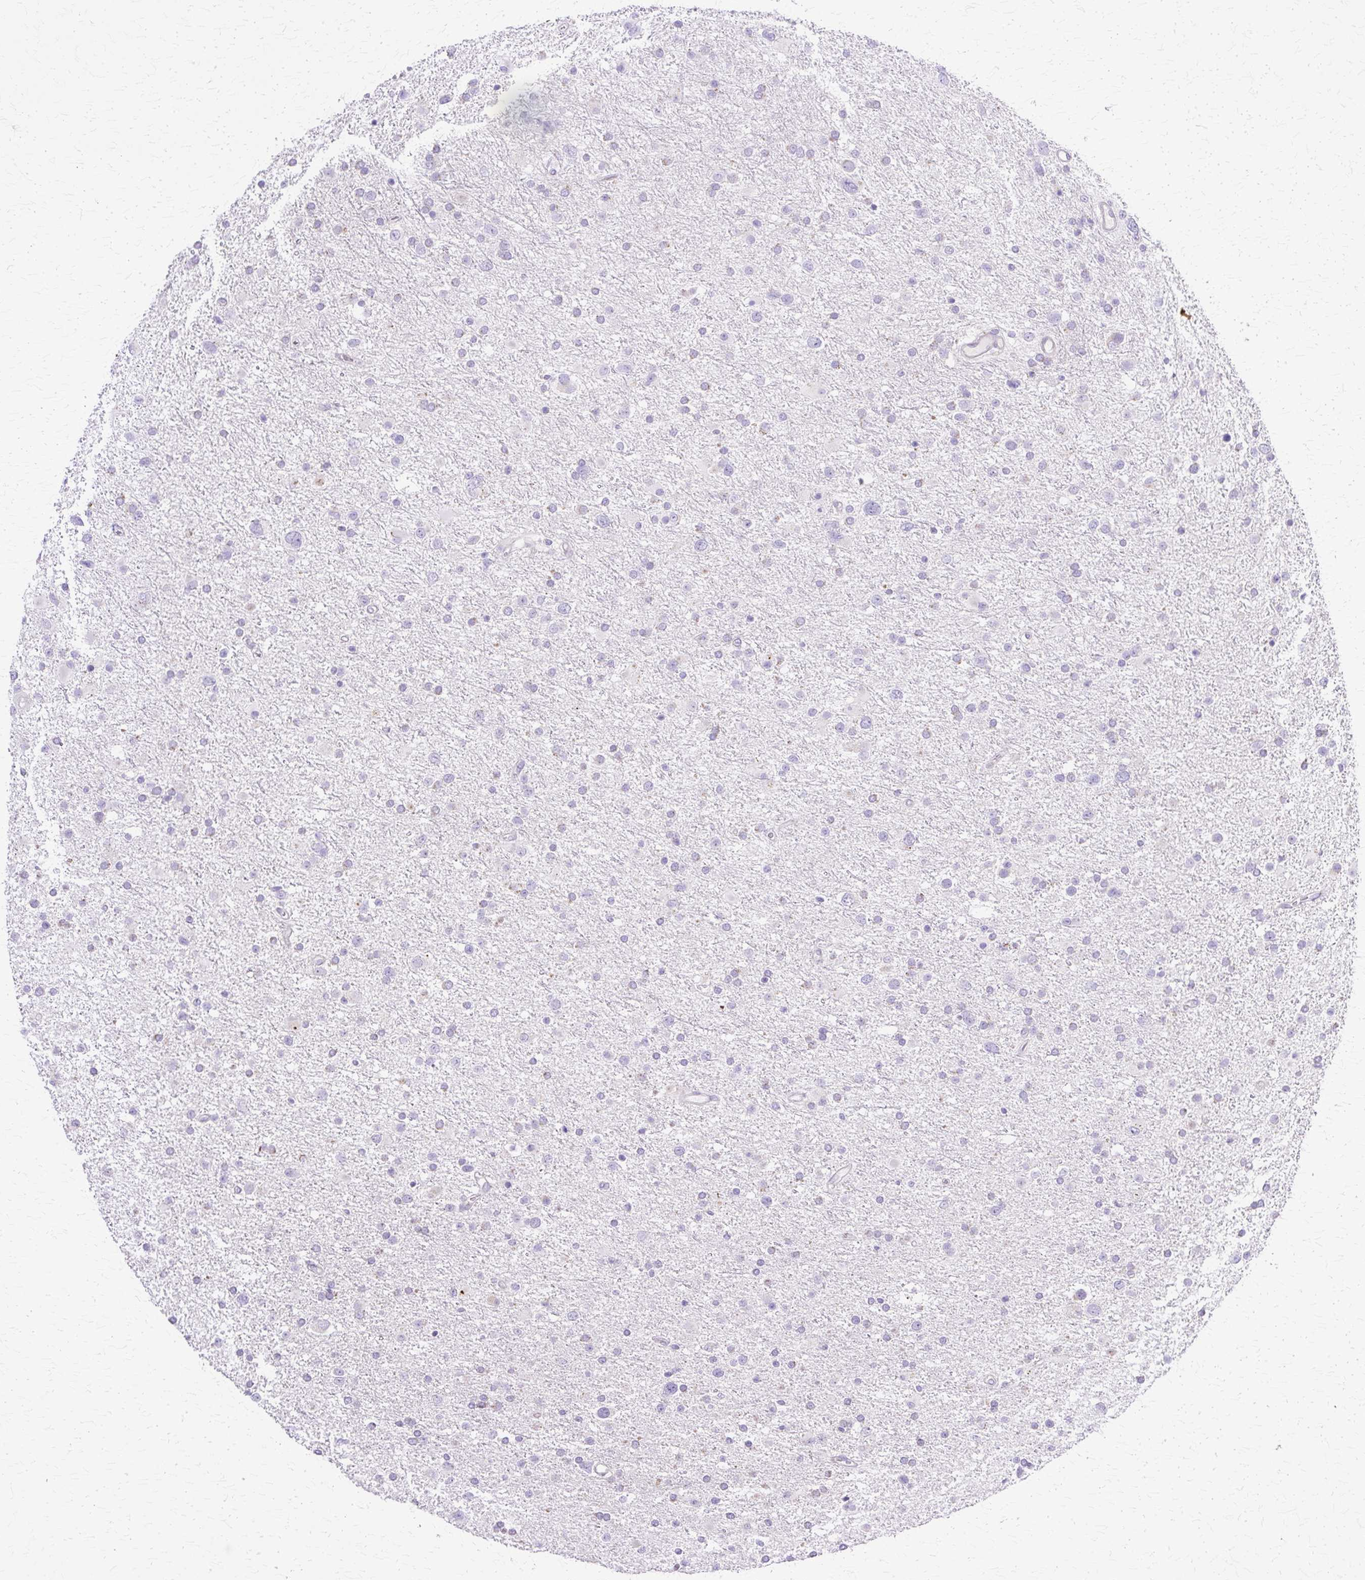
{"staining": {"intensity": "negative", "quantity": "none", "location": "none"}, "tissue": "glioma", "cell_type": "Tumor cells", "image_type": "cancer", "snomed": [{"axis": "morphology", "description": "Glioma, malignant, Low grade"}, {"axis": "topography", "description": "Brain"}], "caption": "Malignant glioma (low-grade) stained for a protein using immunohistochemistry displays no expression tumor cells.", "gene": "TBC1D3G", "patient": {"sex": "female", "age": 32}}